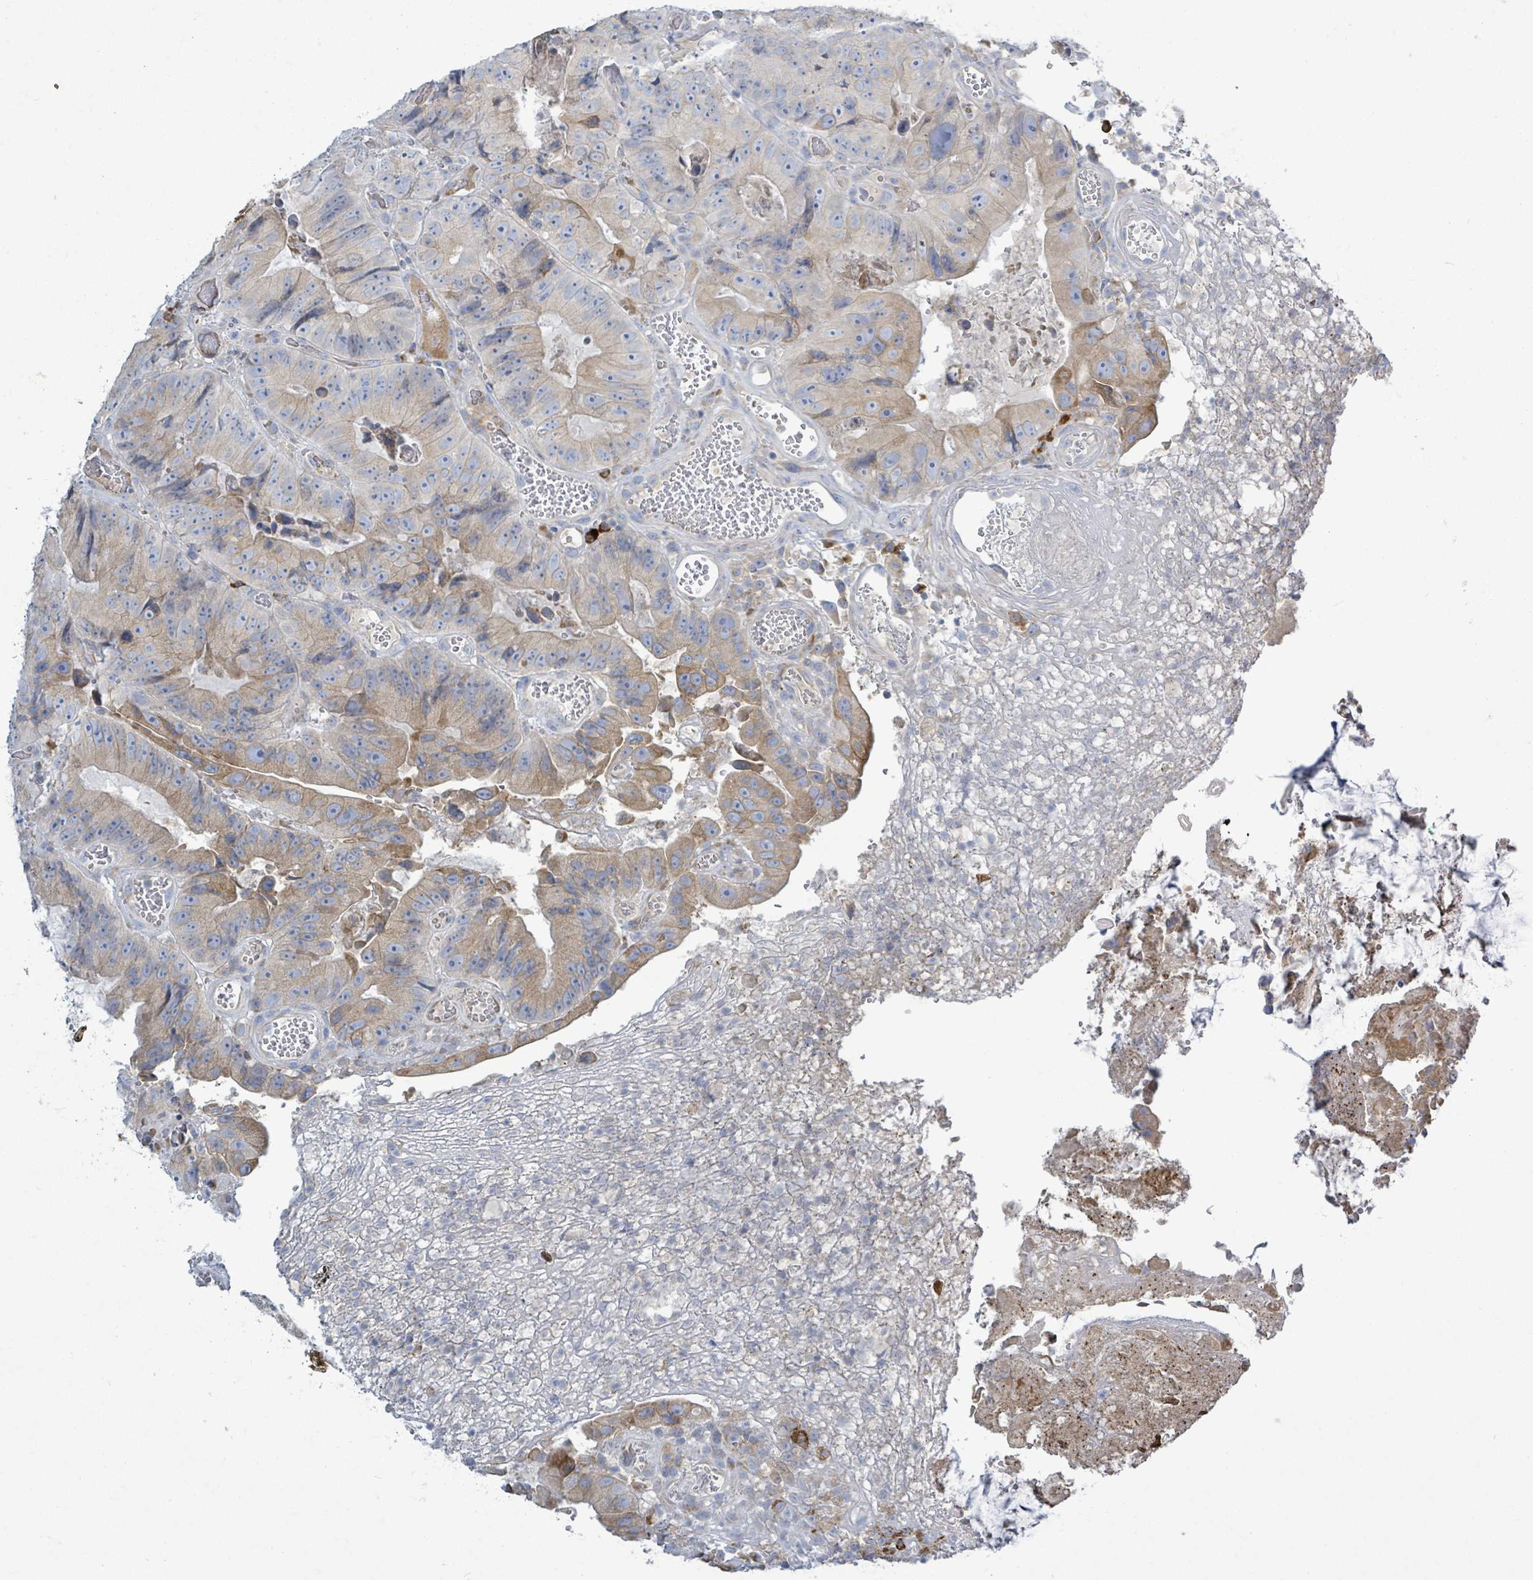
{"staining": {"intensity": "moderate", "quantity": "25%-75%", "location": "cytoplasmic/membranous"}, "tissue": "colorectal cancer", "cell_type": "Tumor cells", "image_type": "cancer", "snomed": [{"axis": "morphology", "description": "Adenocarcinoma, NOS"}, {"axis": "topography", "description": "Colon"}], "caption": "Adenocarcinoma (colorectal) stained with DAB immunohistochemistry displays medium levels of moderate cytoplasmic/membranous expression in approximately 25%-75% of tumor cells.", "gene": "SIRPB1", "patient": {"sex": "female", "age": 86}}